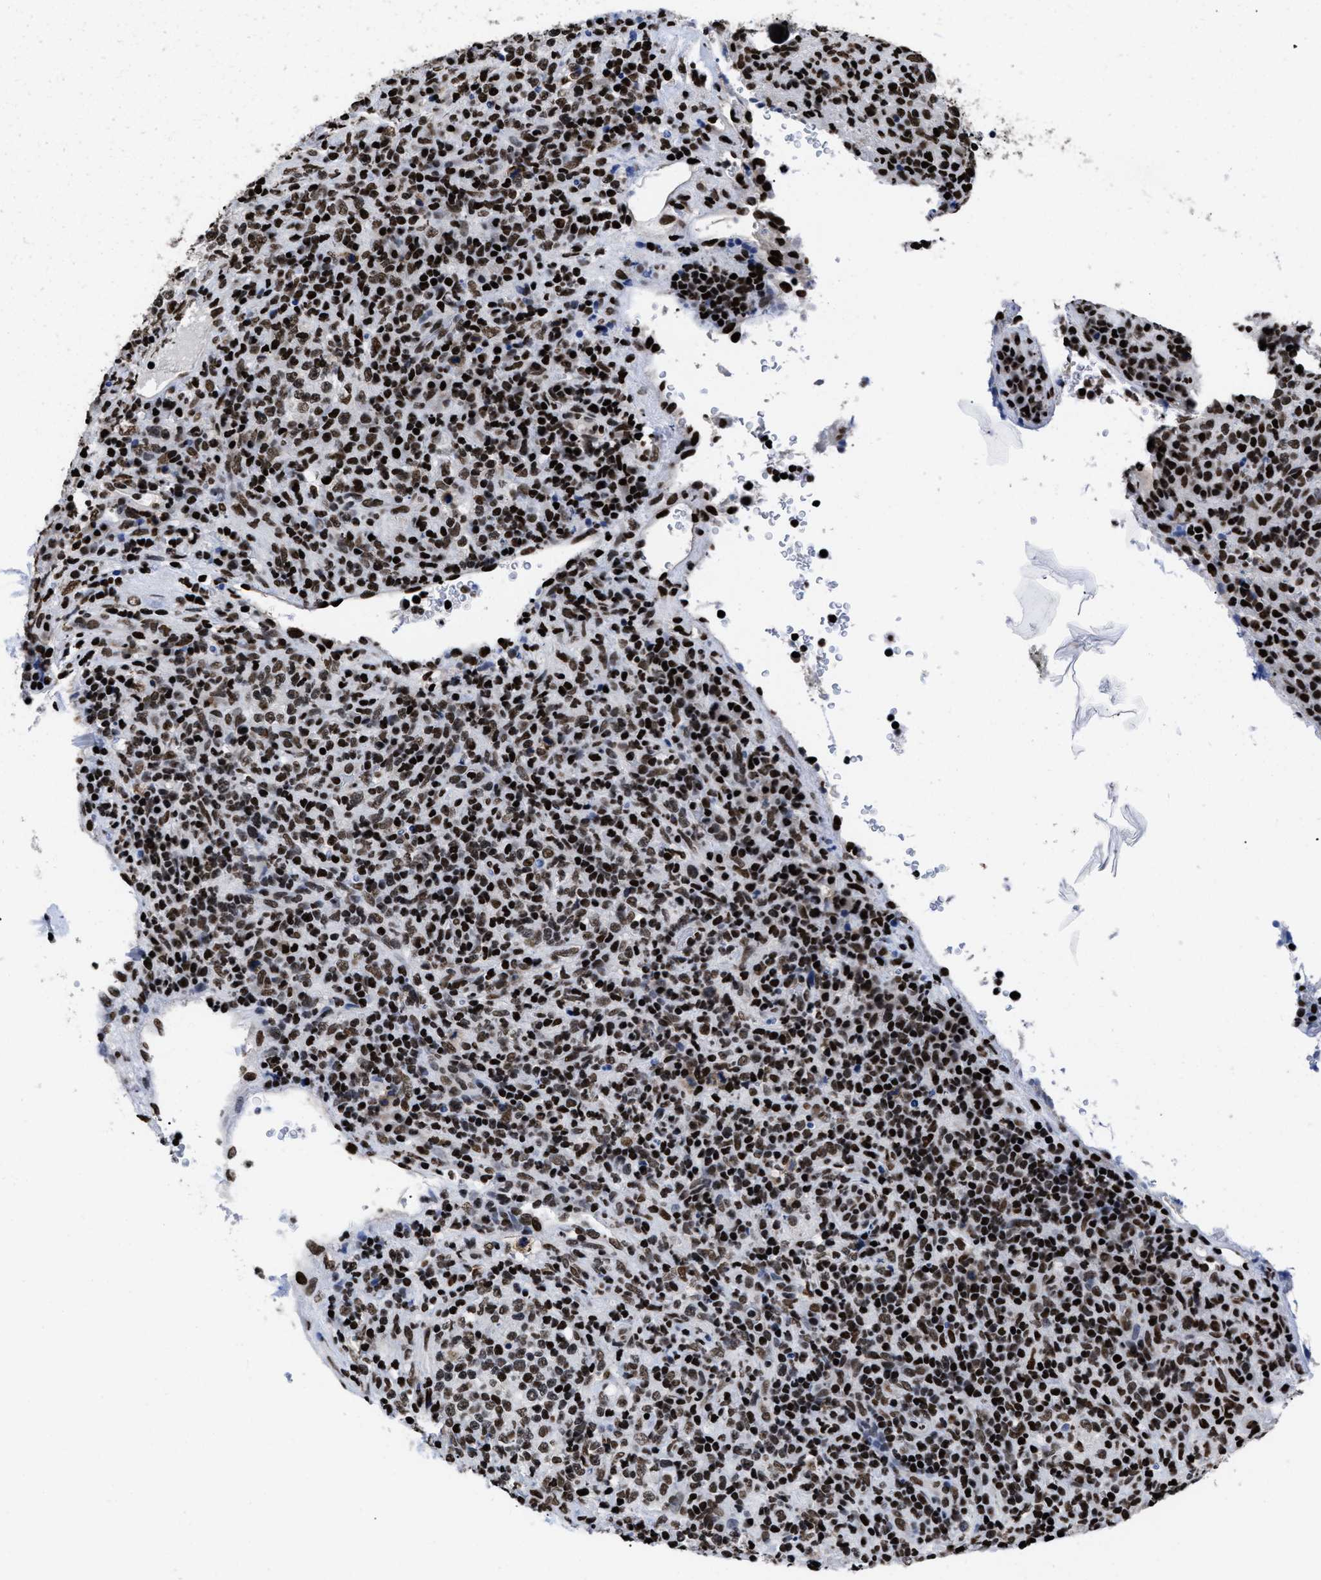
{"staining": {"intensity": "strong", "quantity": ">75%", "location": "nuclear"}, "tissue": "lymphoma", "cell_type": "Tumor cells", "image_type": "cancer", "snomed": [{"axis": "morphology", "description": "Malignant lymphoma, non-Hodgkin's type, High grade"}, {"axis": "topography", "description": "Lymph node"}], "caption": "A micrograph showing strong nuclear positivity in approximately >75% of tumor cells in malignant lymphoma, non-Hodgkin's type (high-grade), as visualized by brown immunohistochemical staining.", "gene": "CALHM3", "patient": {"sex": "female", "age": 76}}